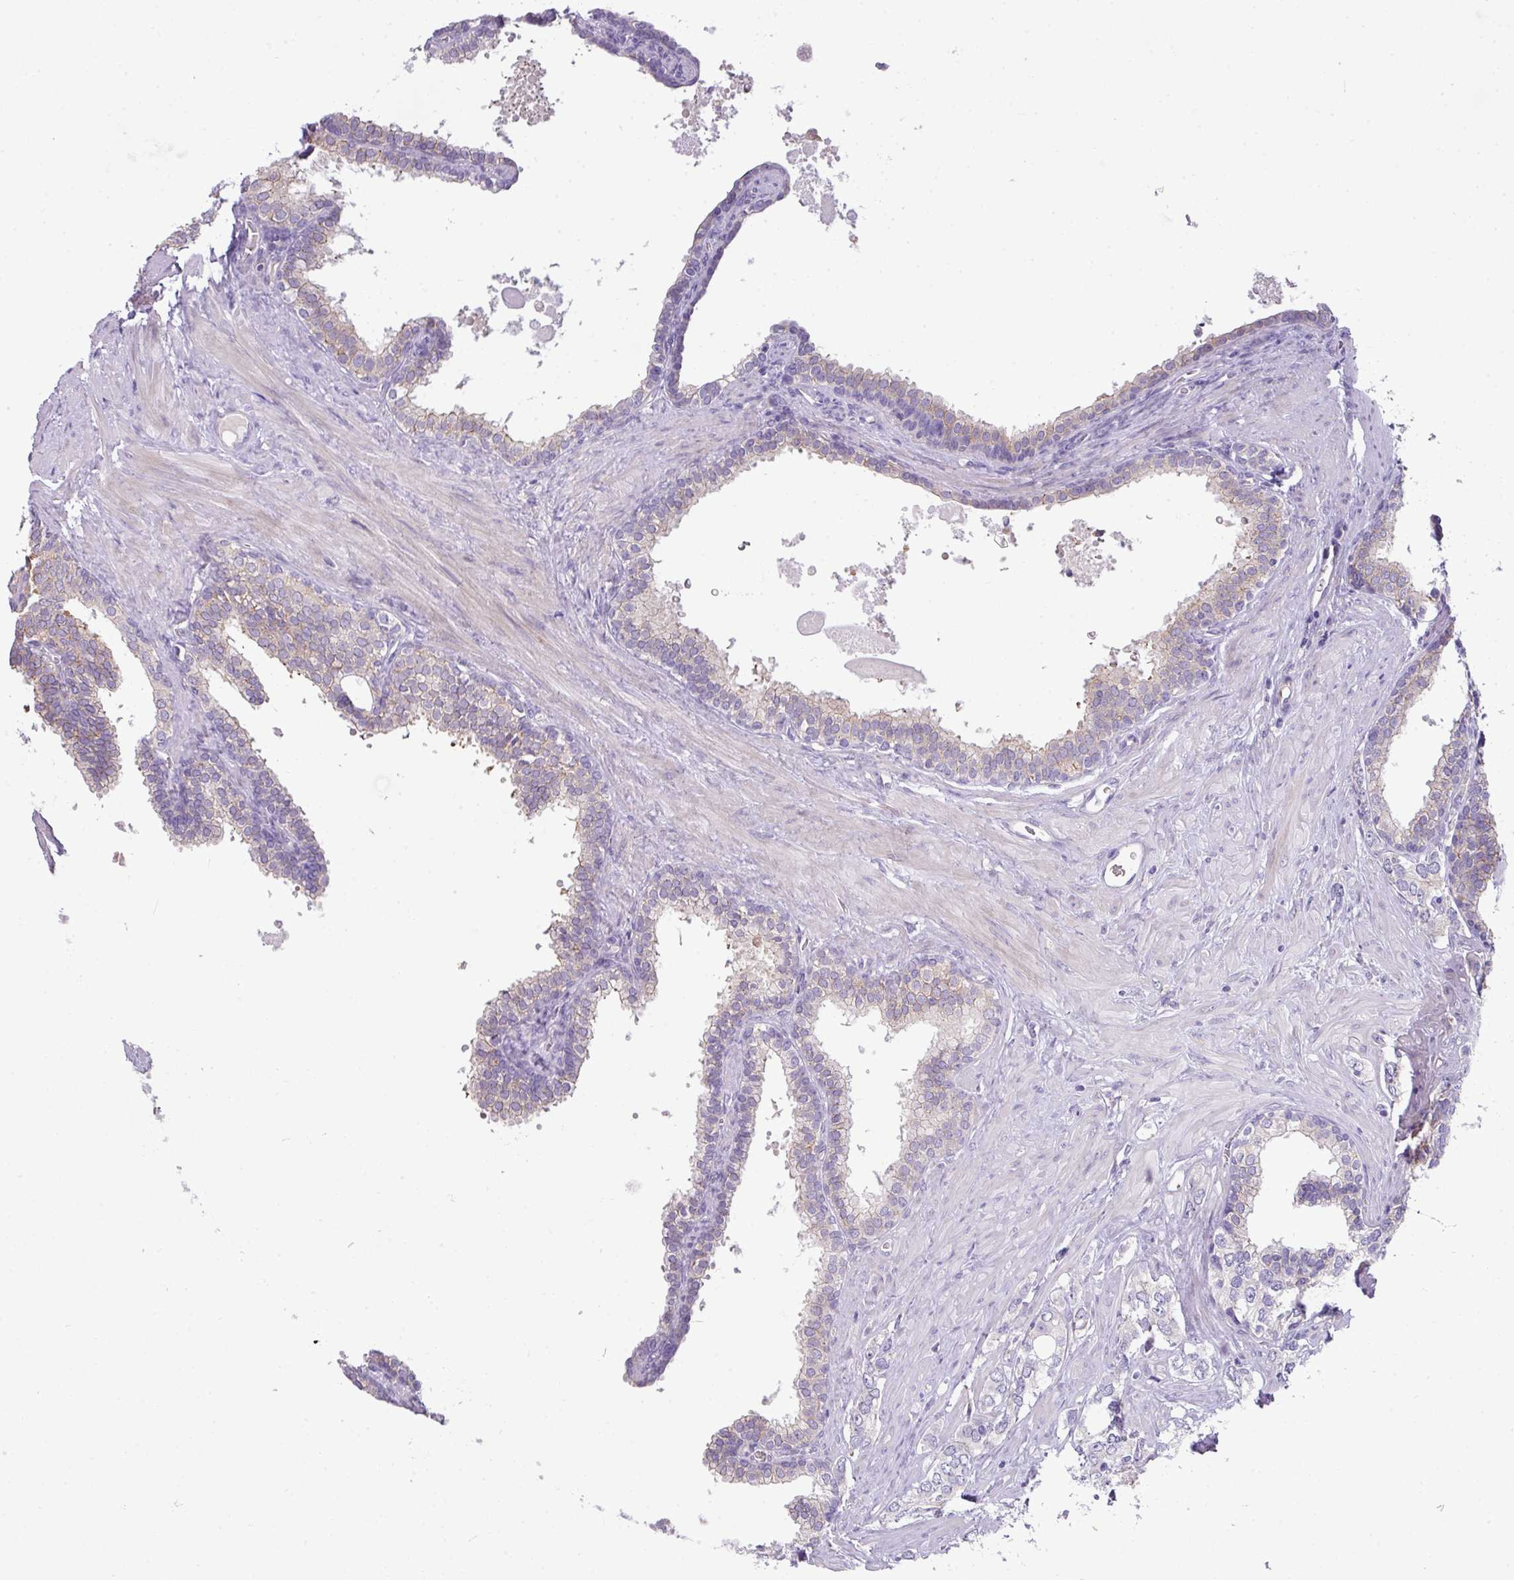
{"staining": {"intensity": "negative", "quantity": "none", "location": "none"}, "tissue": "prostate cancer", "cell_type": "Tumor cells", "image_type": "cancer", "snomed": [{"axis": "morphology", "description": "Adenocarcinoma, High grade"}, {"axis": "topography", "description": "Prostate"}], "caption": "Immunohistochemistry photomicrograph of human prostate adenocarcinoma (high-grade) stained for a protein (brown), which reveals no positivity in tumor cells. (DAB (3,3'-diaminobenzidine) IHC with hematoxylin counter stain).", "gene": "PIK3R5", "patient": {"sex": "male", "age": 66}}